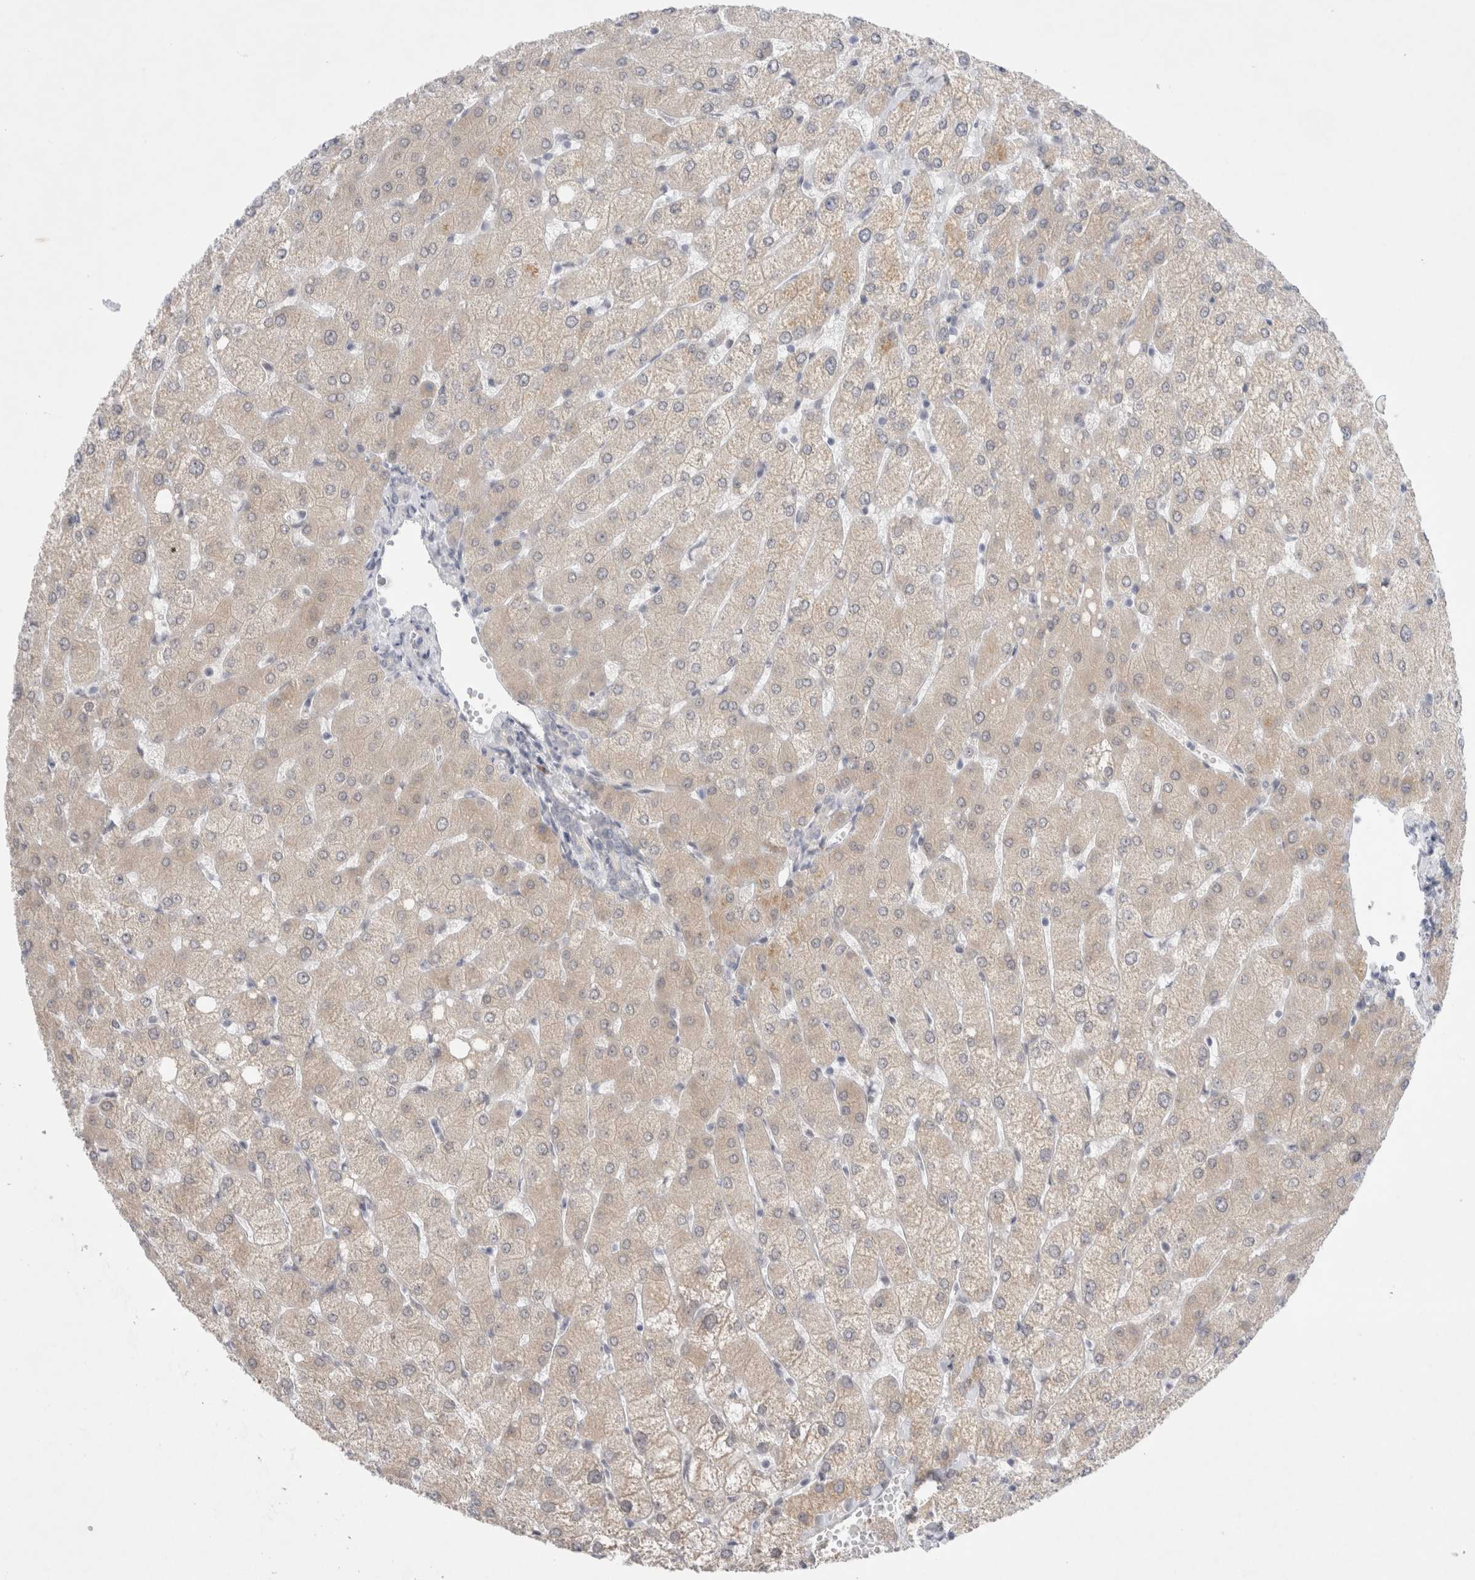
{"staining": {"intensity": "negative", "quantity": "none", "location": "none"}, "tissue": "liver", "cell_type": "Cholangiocytes", "image_type": "normal", "snomed": [{"axis": "morphology", "description": "Normal tissue, NOS"}, {"axis": "topography", "description": "Liver"}], "caption": "Cholangiocytes are negative for brown protein staining in normal liver. (DAB (3,3'-diaminobenzidine) immunohistochemistry, high magnification).", "gene": "TRMT1L", "patient": {"sex": "female", "age": 54}}